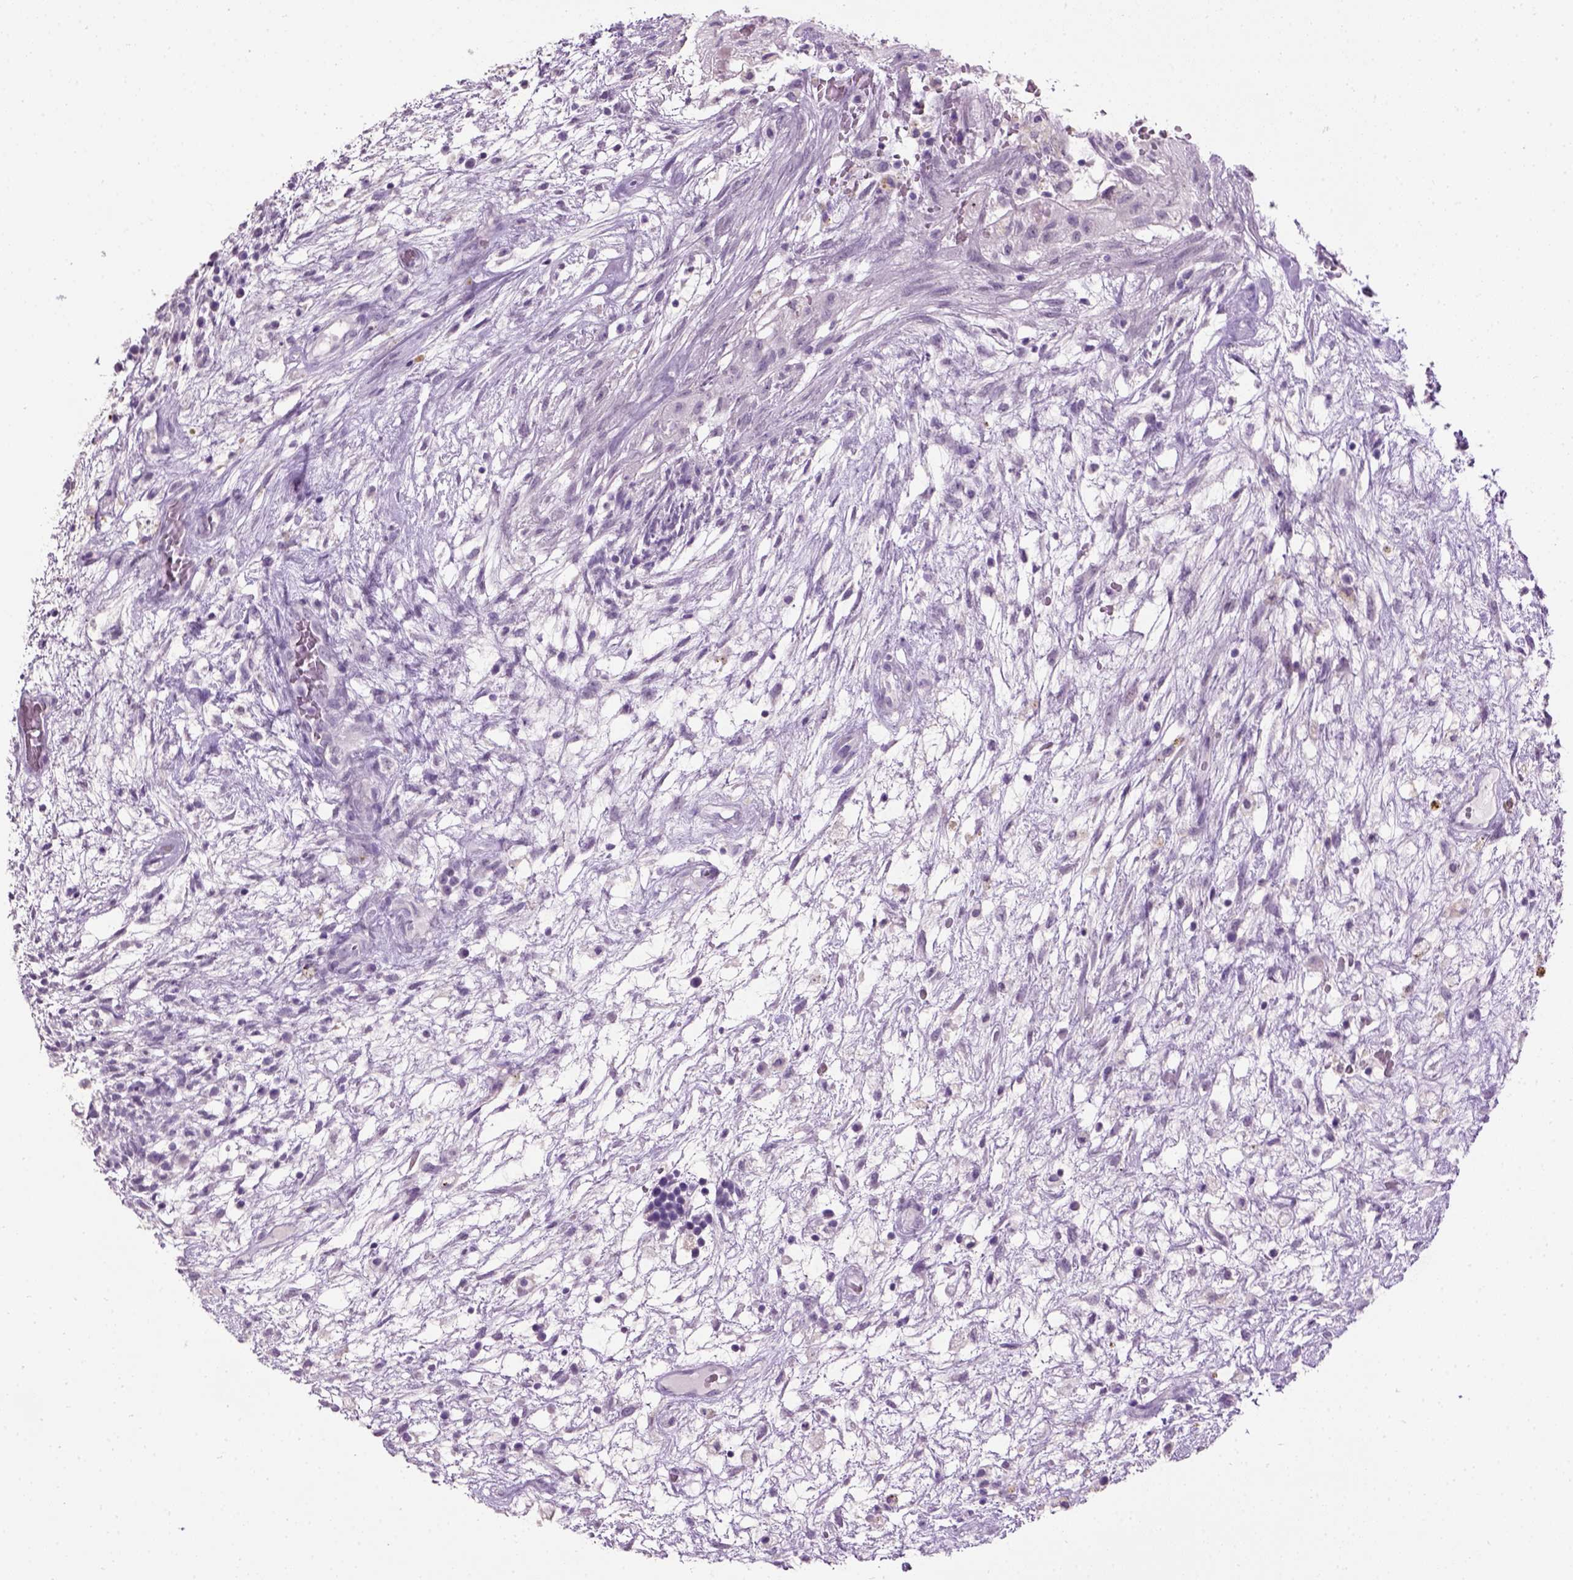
{"staining": {"intensity": "negative", "quantity": "none", "location": "none"}, "tissue": "testis cancer", "cell_type": "Tumor cells", "image_type": "cancer", "snomed": [{"axis": "morphology", "description": "Normal tissue, NOS"}, {"axis": "morphology", "description": "Carcinoma, Embryonal, NOS"}, {"axis": "topography", "description": "Testis"}], "caption": "Immunohistochemistry micrograph of embryonal carcinoma (testis) stained for a protein (brown), which demonstrates no positivity in tumor cells.", "gene": "GABRB2", "patient": {"sex": "male", "age": 32}}